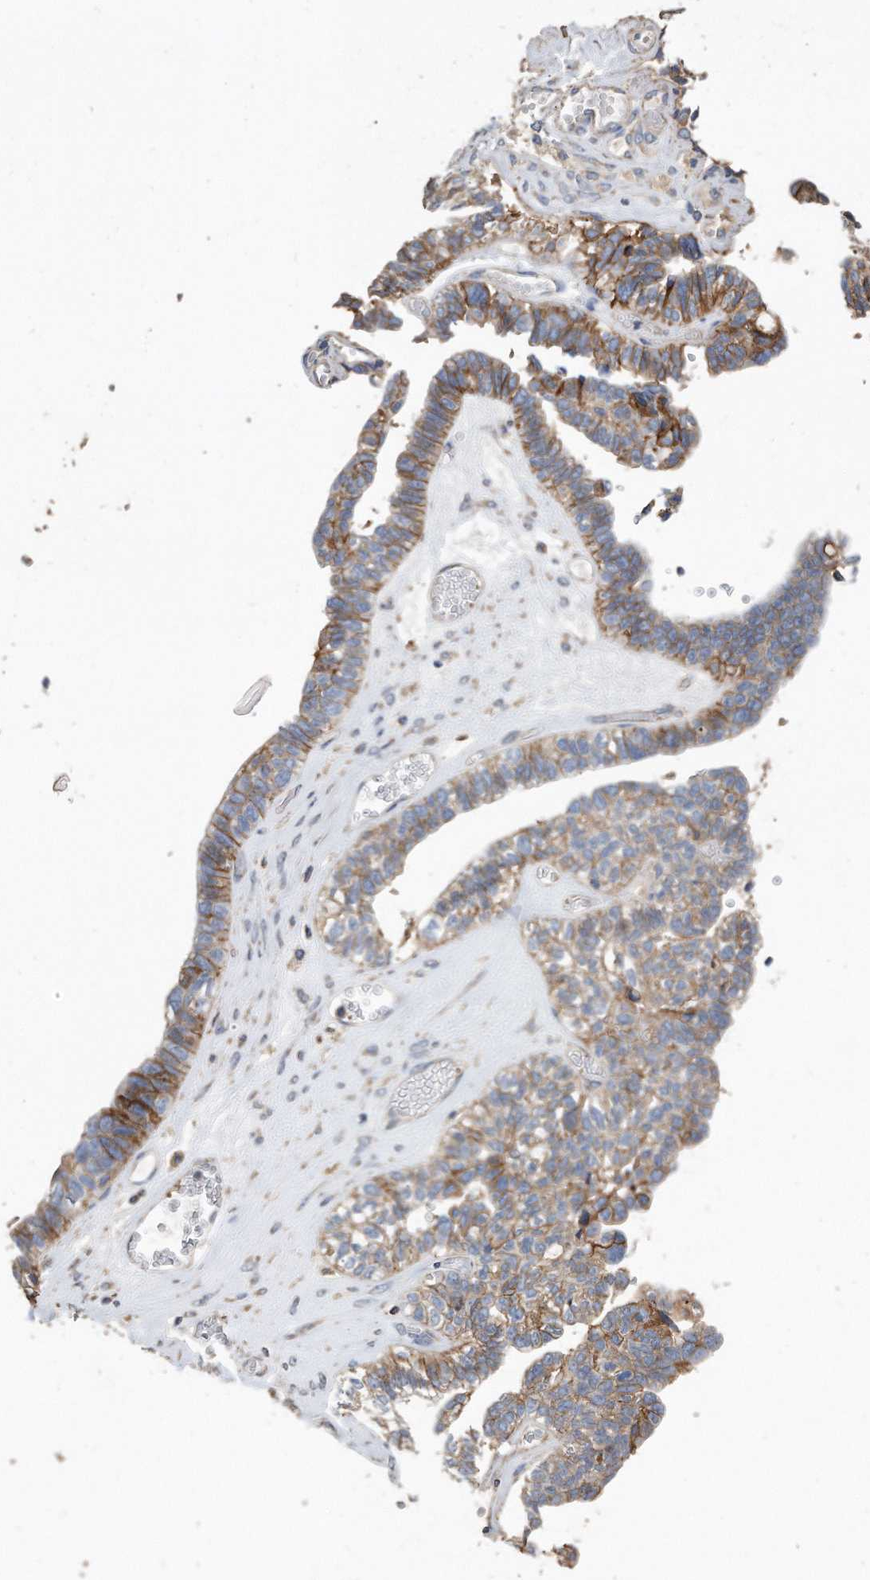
{"staining": {"intensity": "moderate", "quantity": ">75%", "location": "cytoplasmic/membranous"}, "tissue": "ovarian cancer", "cell_type": "Tumor cells", "image_type": "cancer", "snomed": [{"axis": "morphology", "description": "Cystadenocarcinoma, serous, NOS"}, {"axis": "topography", "description": "Ovary"}], "caption": "IHC micrograph of neoplastic tissue: ovarian cancer (serous cystadenocarcinoma) stained using immunohistochemistry demonstrates medium levels of moderate protein expression localized specifically in the cytoplasmic/membranous of tumor cells, appearing as a cytoplasmic/membranous brown color.", "gene": "CDCP1", "patient": {"sex": "female", "age": 79}}